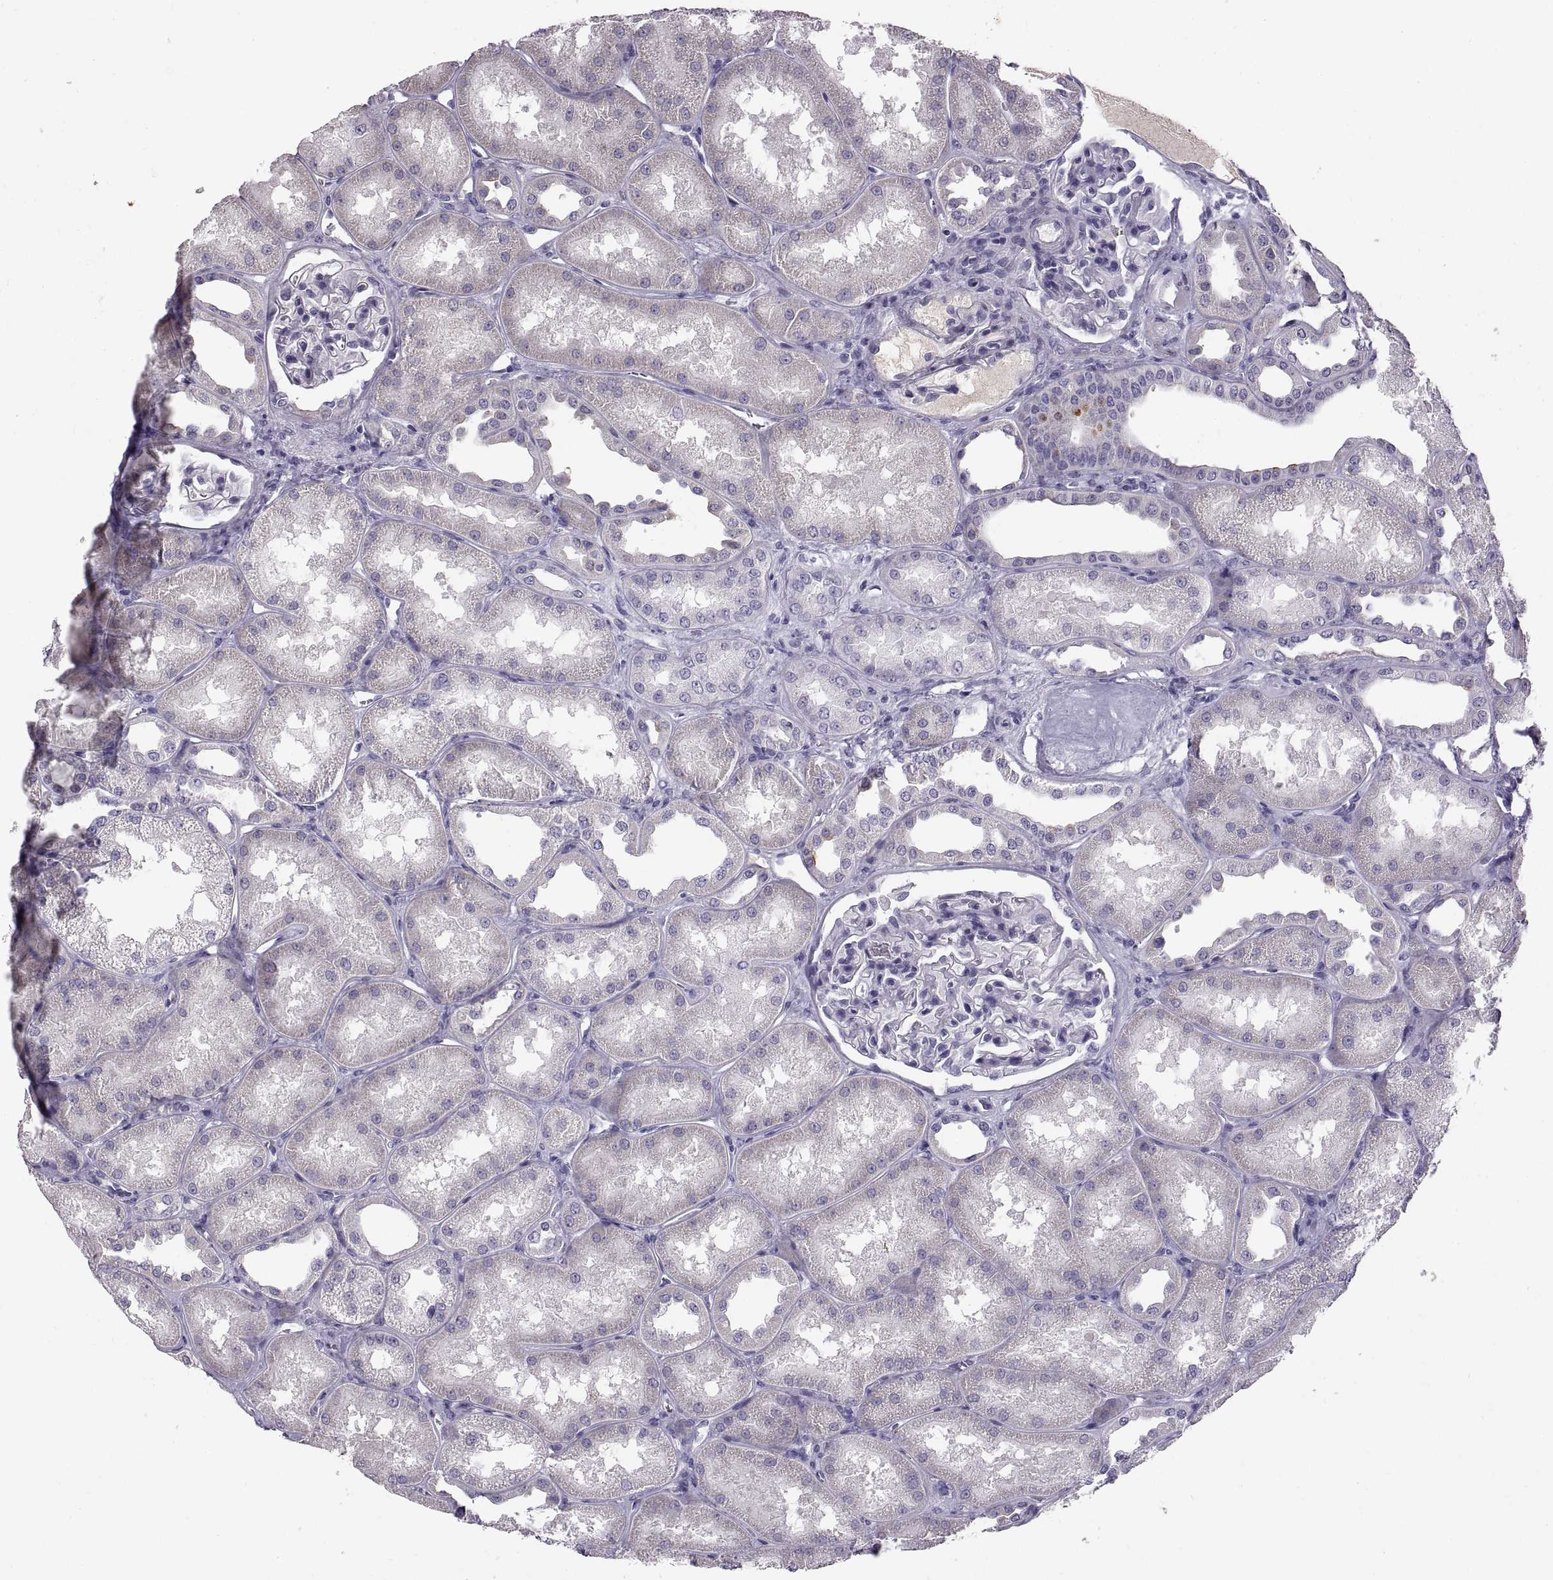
{"staining": {"intensity": "negative", "quantity": "none", "location": "none"}, "tissue": "kidney", "cell_type": "Cells in glomeruli", "image_type": "normal", "snomed": [{"axis": "morphology", "description": "Normal tissue, NOS"}, {"axis": "topography", "description": "Kidney"}], "caption": "This is a micrograph of IHC staining of unremarkable kidney, which shows no expression in cells in glomeruli. Nuclei are stained in blue.", "gene": "ADAM32", "patient": {"sex": "male", "age": 61}}